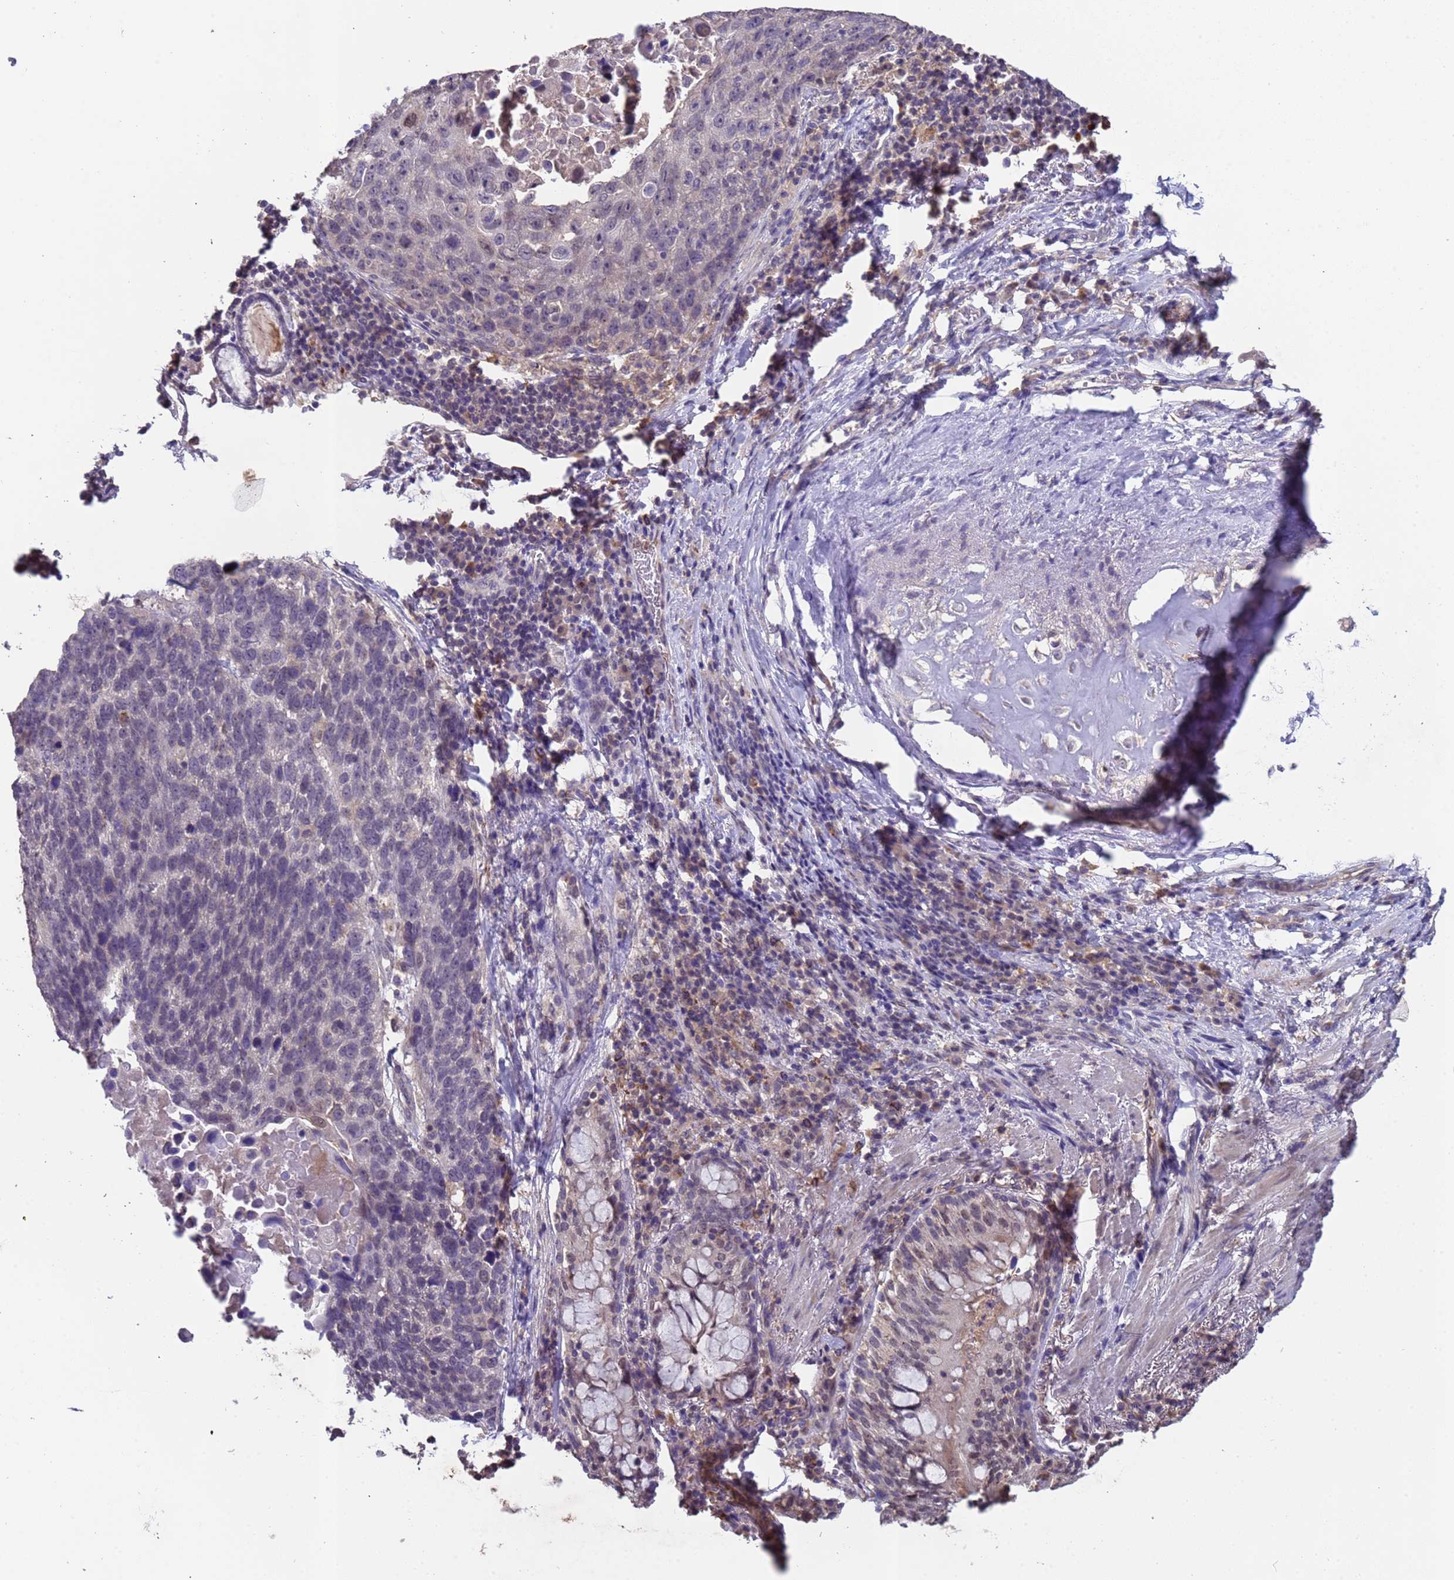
{"staining": {"intensity": "negative", "quantity": "none", "location": "none"}, "tissue": "lung cancer", "cell_type": "Tumor cells", "image_type": "cancer", "snomed": [{"axis": "morphology", "description": "Squamous cell carcinoma, NOS"}, {"axis": "topography", "description": "Lung"}], "caption": "Squamous cell carcinoma (lung) was stained to show a protein in brown. There is no significant staining in tumor cells.", "gene": "ZNF248", "patient": {"sex": "male", "age": 66}}